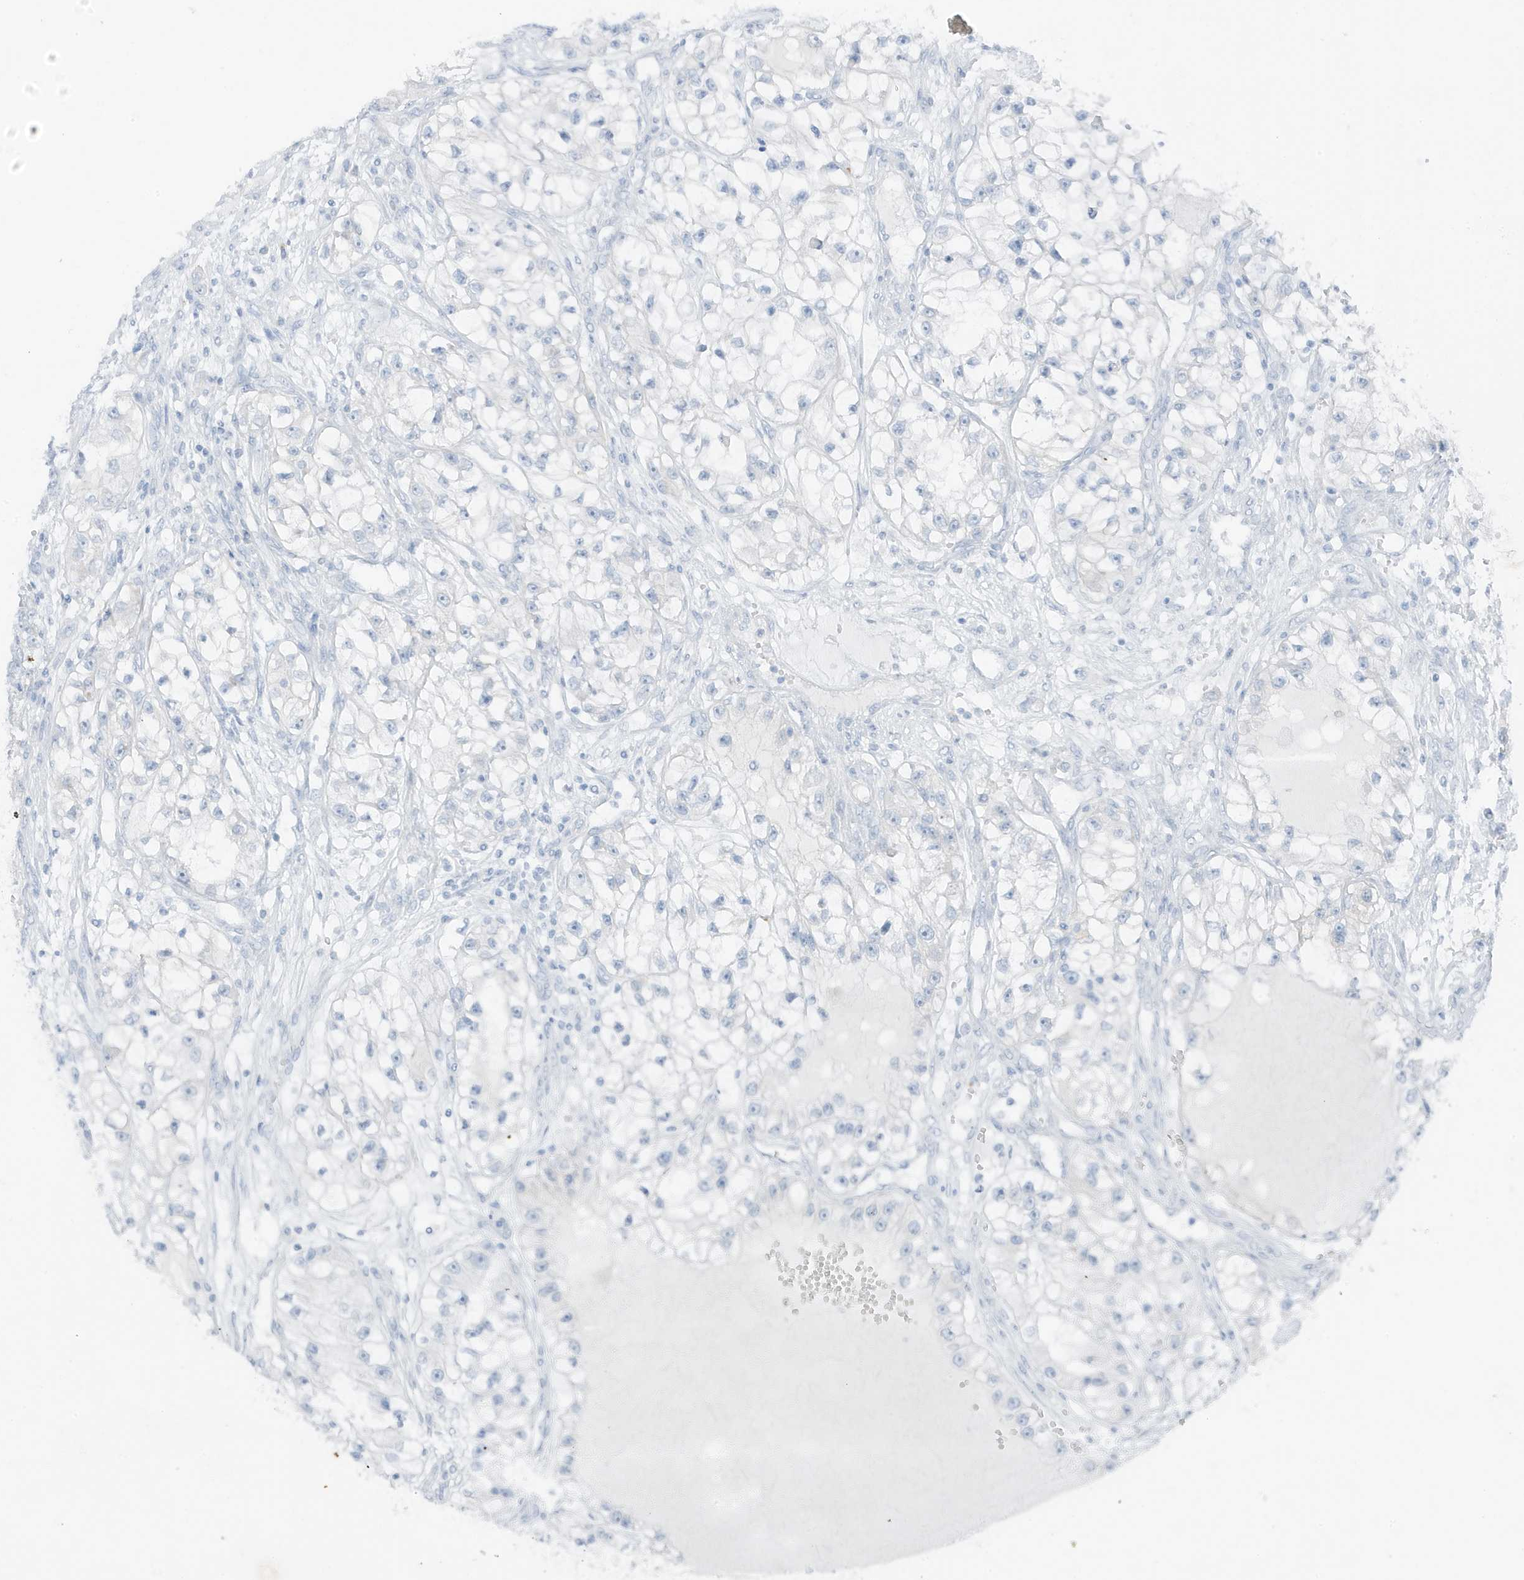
{"staining": {"intensity": "negative", "quantity": "none", "location": "none"}, "tissue": "renal cancer", "cell_type": "Tumor cells", "image_type": "cancer", "snomed": [{"axis": "morphology", "description": "Adenocarcinoma, NOS"}, {"axis": "topography", "description": "Kidney"}], "caption": "Immunohistochemical staining of adenocarcinoma (renal) demonstrates no significant staining in tumor cells.", "gene": "ZFP64", "patient": {"sex": "female", "age": 57}}